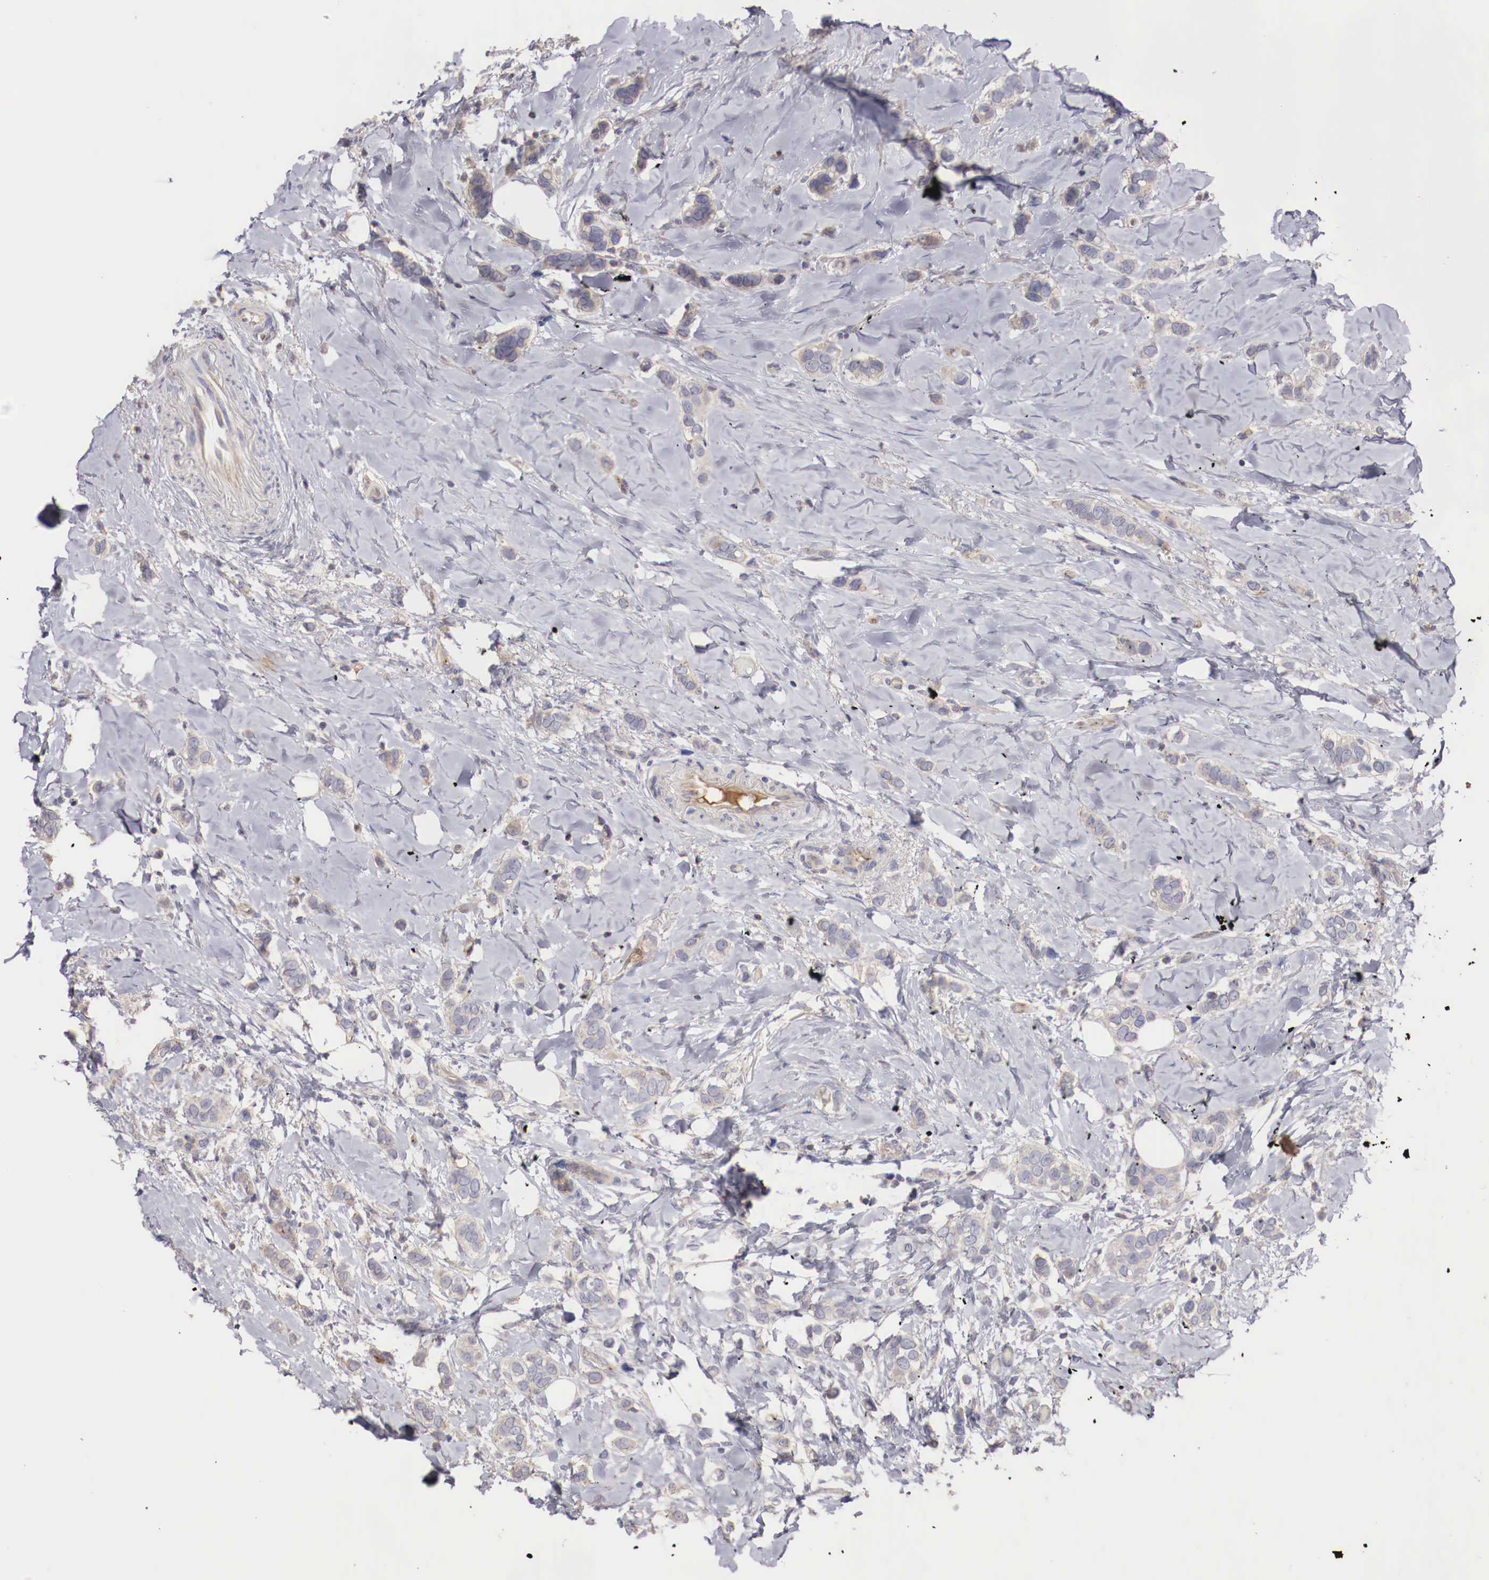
{"staining": {"intensity": "weak", "quantity": "25%-75%", "location": "cytoplasmic/membranous"}, "tissue": "breast cancer", "cell_type": "Tumor cells", "image_type": "cancer", "snomed": [{"axis": "morphology", "description": "Duct carcinoma"}, {"axis": "topography", "description": "Breast"}], "caption": "Approximately 25%-75% of tumor cells in breast intraductal carcinoma display weak cytoplasmic/membranous protein positivity as visualized by brown immunohistochemical staining.", "gene": "PITPNA", "patient": {"sex": "female", "age": 72}}